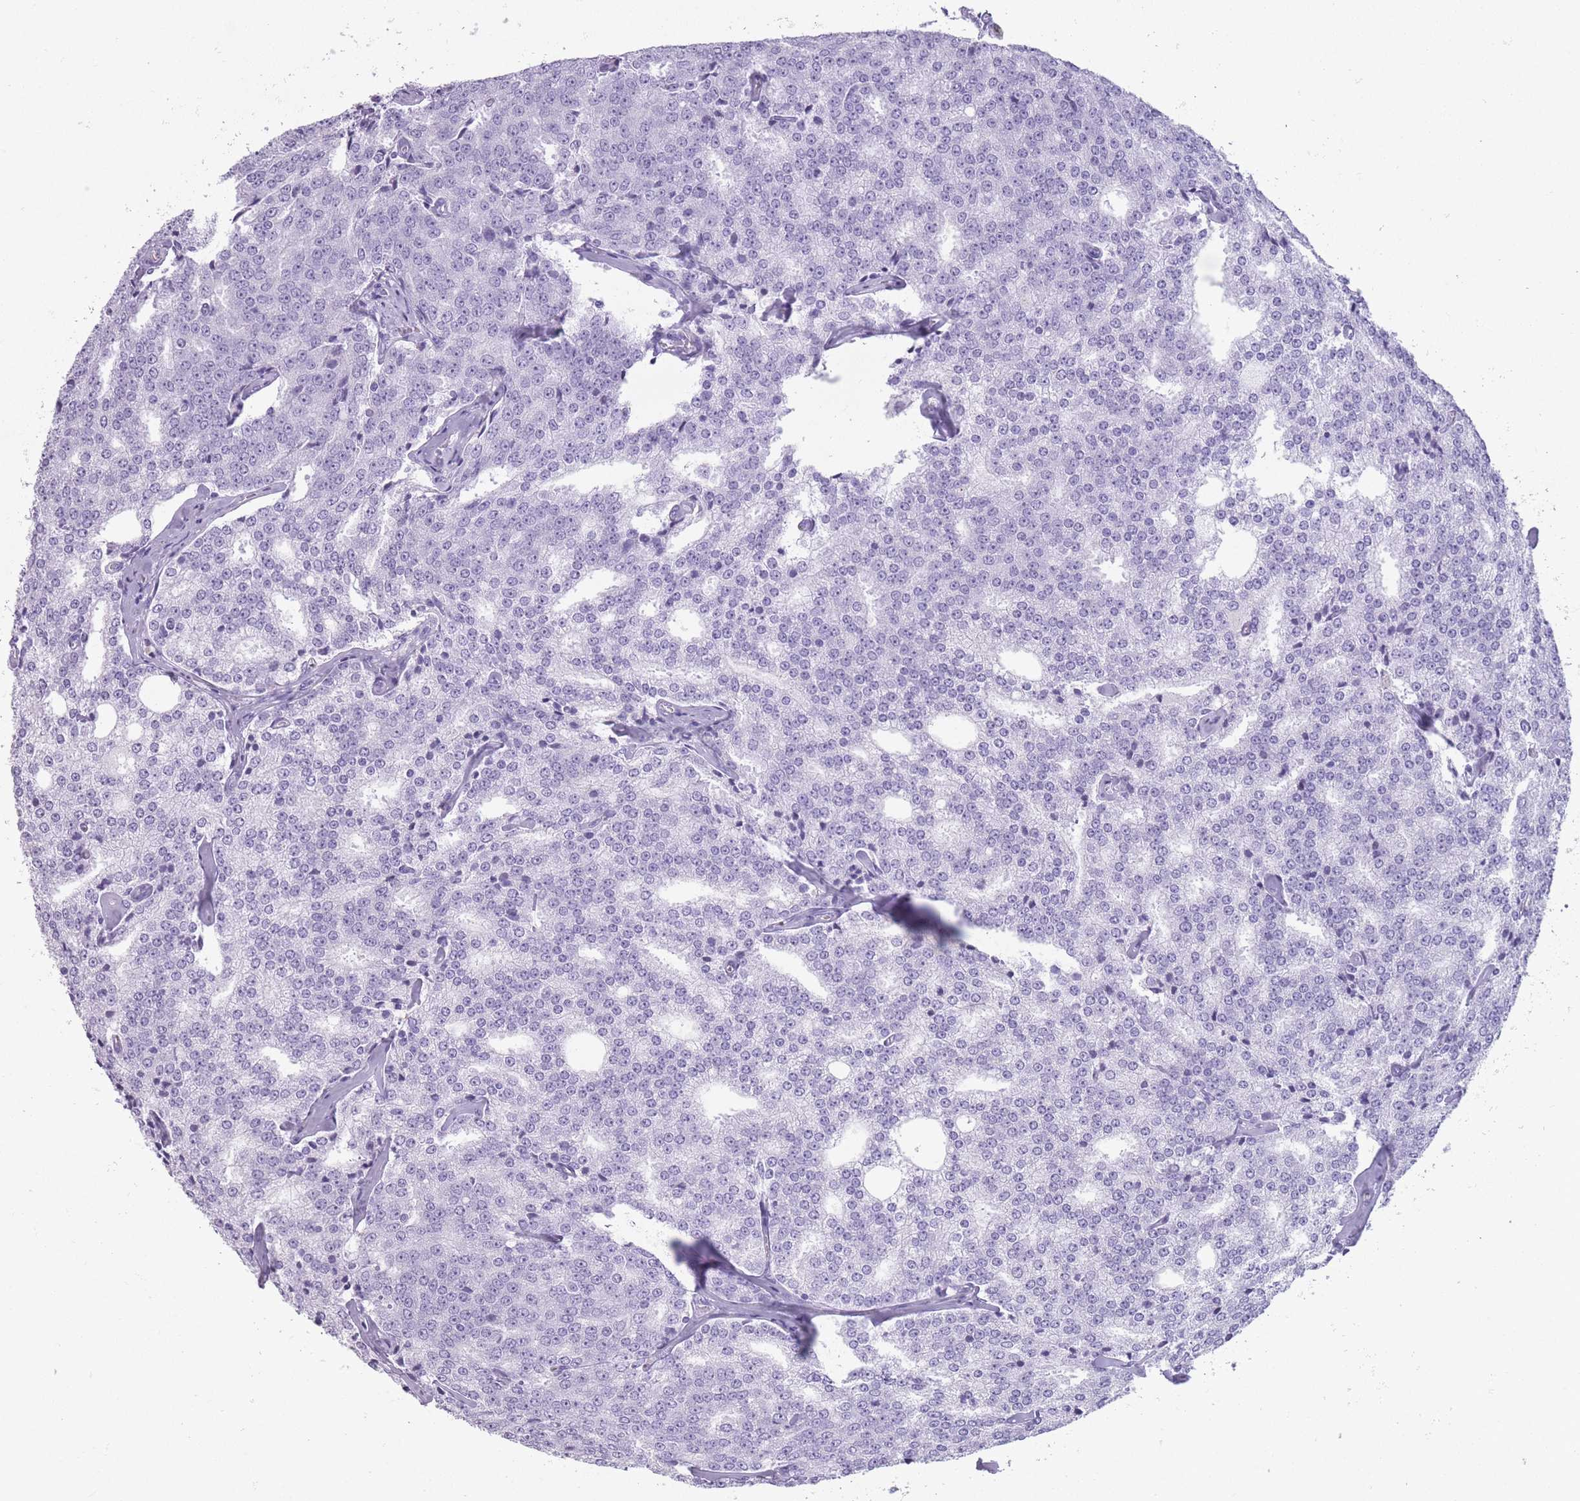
{"staining": {"intensity": "negative", "quantity": "none", "location": "none"}, "tissue": "prostate cancer", "cell_type": "Tumor cells", "image_type": "cancer", "snomed": [{"axis": "morphology", "description": "Adenocarcinoma, Low grade"}, {"axis": "topography", "description": "Prostate"}], "caption": "High power microscopy histopathology image of an immunohistochemistry (IHC) image of prostate cancer (adenocarcinoma (low-grade)), revealing no significant staining in tumor cells.", "gene": "OR4F21", "patient": {"sex": "male", "age": 60}}